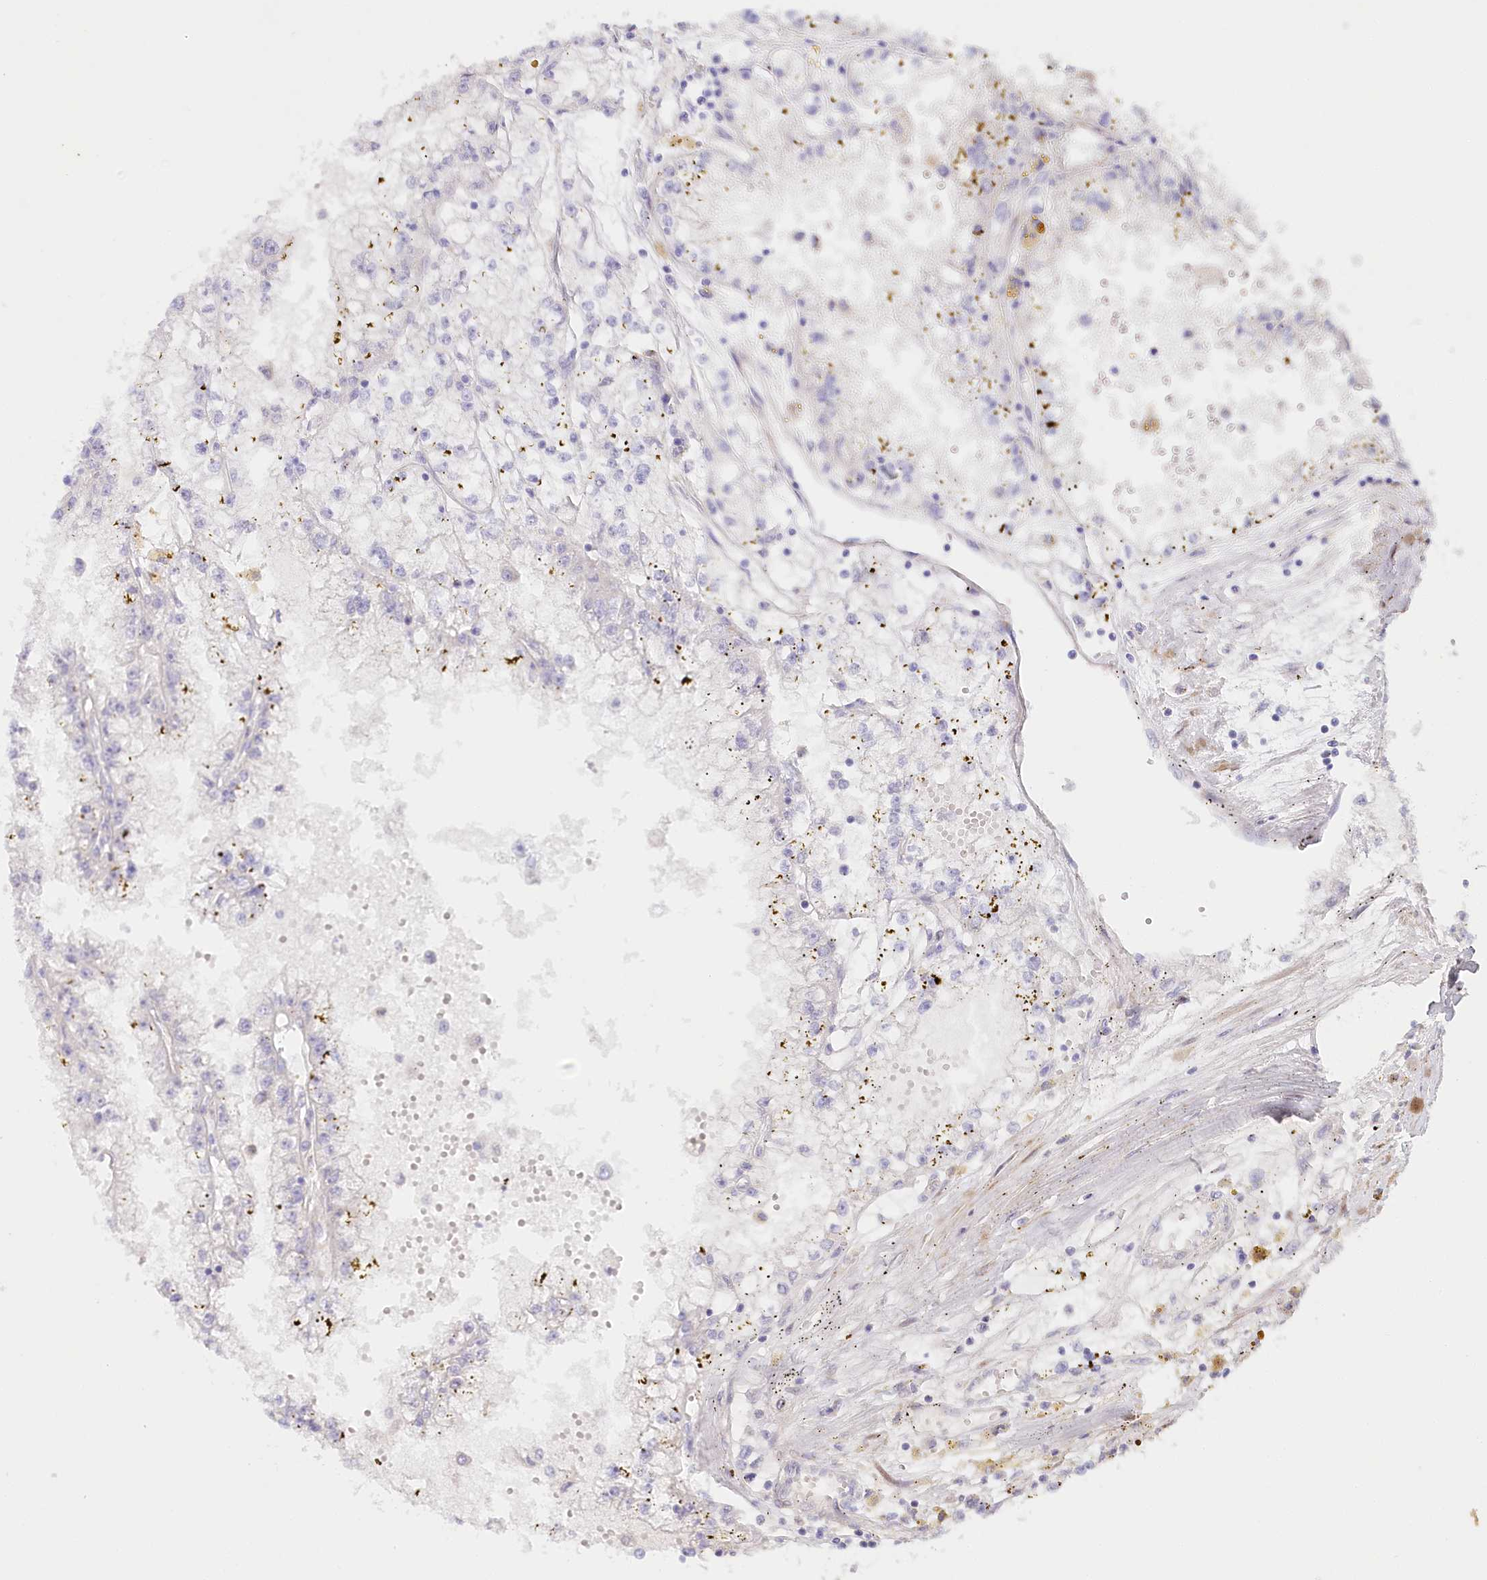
{"staining": {"intensity": "negative", "quantity": "none", "location": "none"}, "tissue": "renal cancer", "cell_type": "Tumor cells", "image_type": "cancer", "snomed": [{"axis": "morphology", "description": "Adenocarcinoma, NOS"}, {"axis": "topography", "description": "Kidney"}], "caption": "This is an immunohistochemistry (IHC) histopathology image of human renal adenocarcinoma. There is no positivity in tumor cells.", "gene": "ABRAXAS2", "patient": {"sex": "male", "age": 56}}